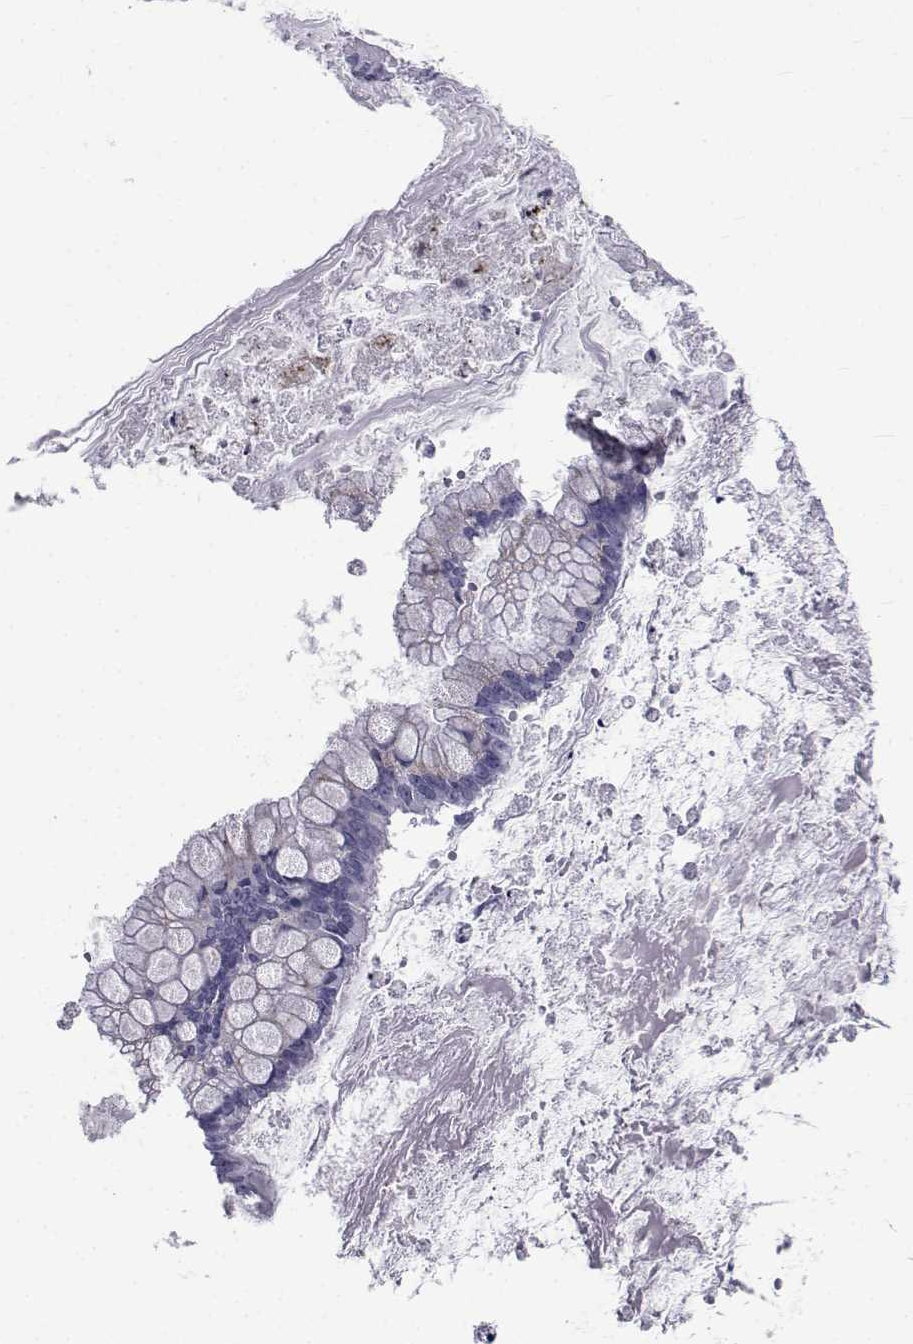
{"staining": {"intensity": "weak", "quantity": "25%-75%", "location": "cytoplasmic/membranous"}, "tissue": "ovarian cancer", "cell_type": "Tumor cells", "image_type": "cancer", "snomed": [{"axis": "morphology", "description": "Cystadenocarcinoma, mucinous, NOS"}, {"axis": "topography", "description": "Ovary"}], "caption": "Immunohistochemistry (IHC) of human ovarian cancer shows low levels of weak cytoplasmic/membranous positivity in approximately 25%-75% of tumor cells.", "gene": "PDE6H", "patient": {"sex": "female", "age": 67}}